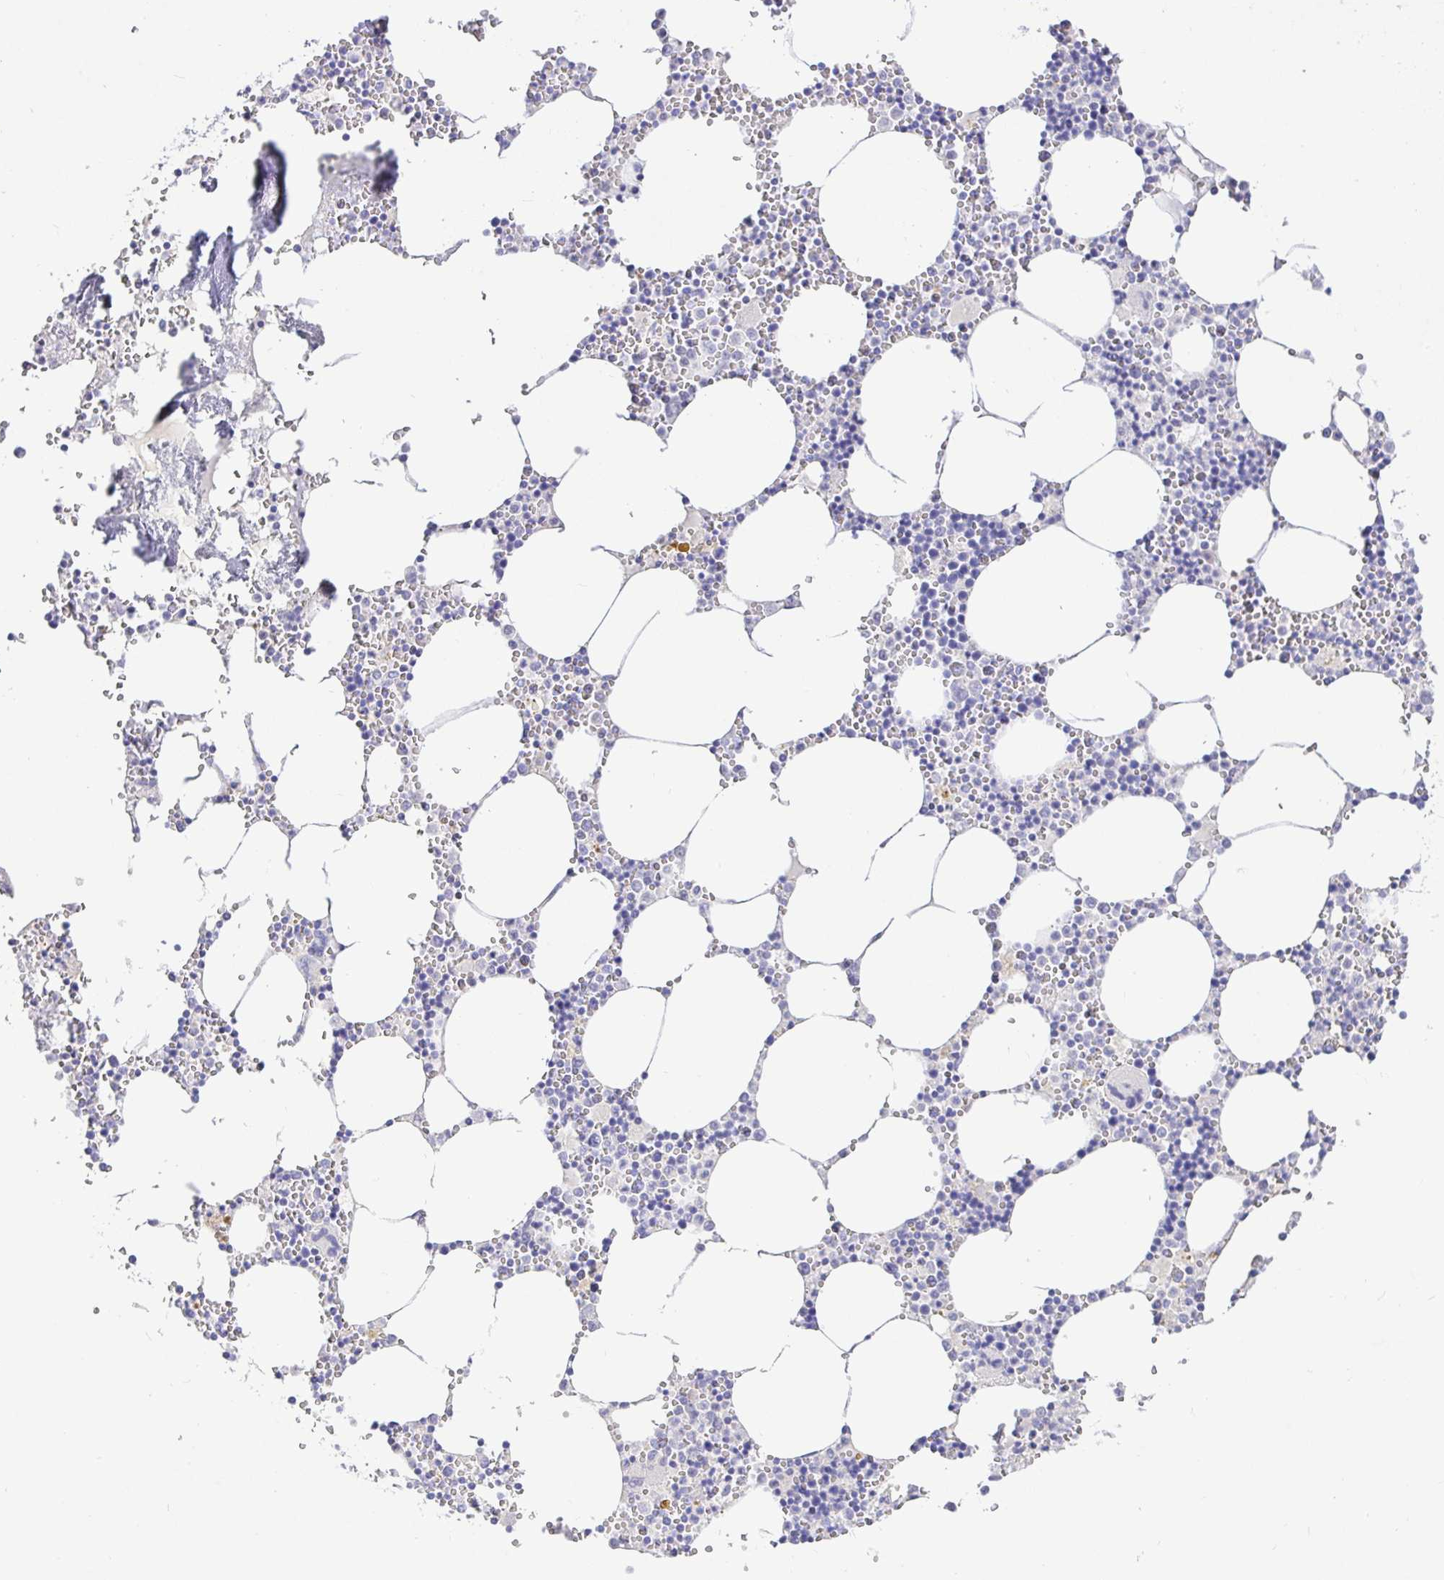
{"staining": {"intensity": "negative", "quantity": "none", "location": "none"}, "tissue": "bone marrow", "cell_type": "Hematopoietic cells", "image_type": "normal", "snomed": [{"axis": "morphology", "description": "Normal tissue, NOS"}, {"axis": "topography", "description": "Bone marrow"}], "caption": "High power microscopy image of an immunohistochemistry (IHC) micrograph of unremarkable bone marrow, revealing no significant expression in hematopoietic cells. The staining is performed using DAB brown chromogen with nuclei counter-stained in using hematoxylin.", "gene": "TPTE", "patient": {"sex": "male", "age": 54}}